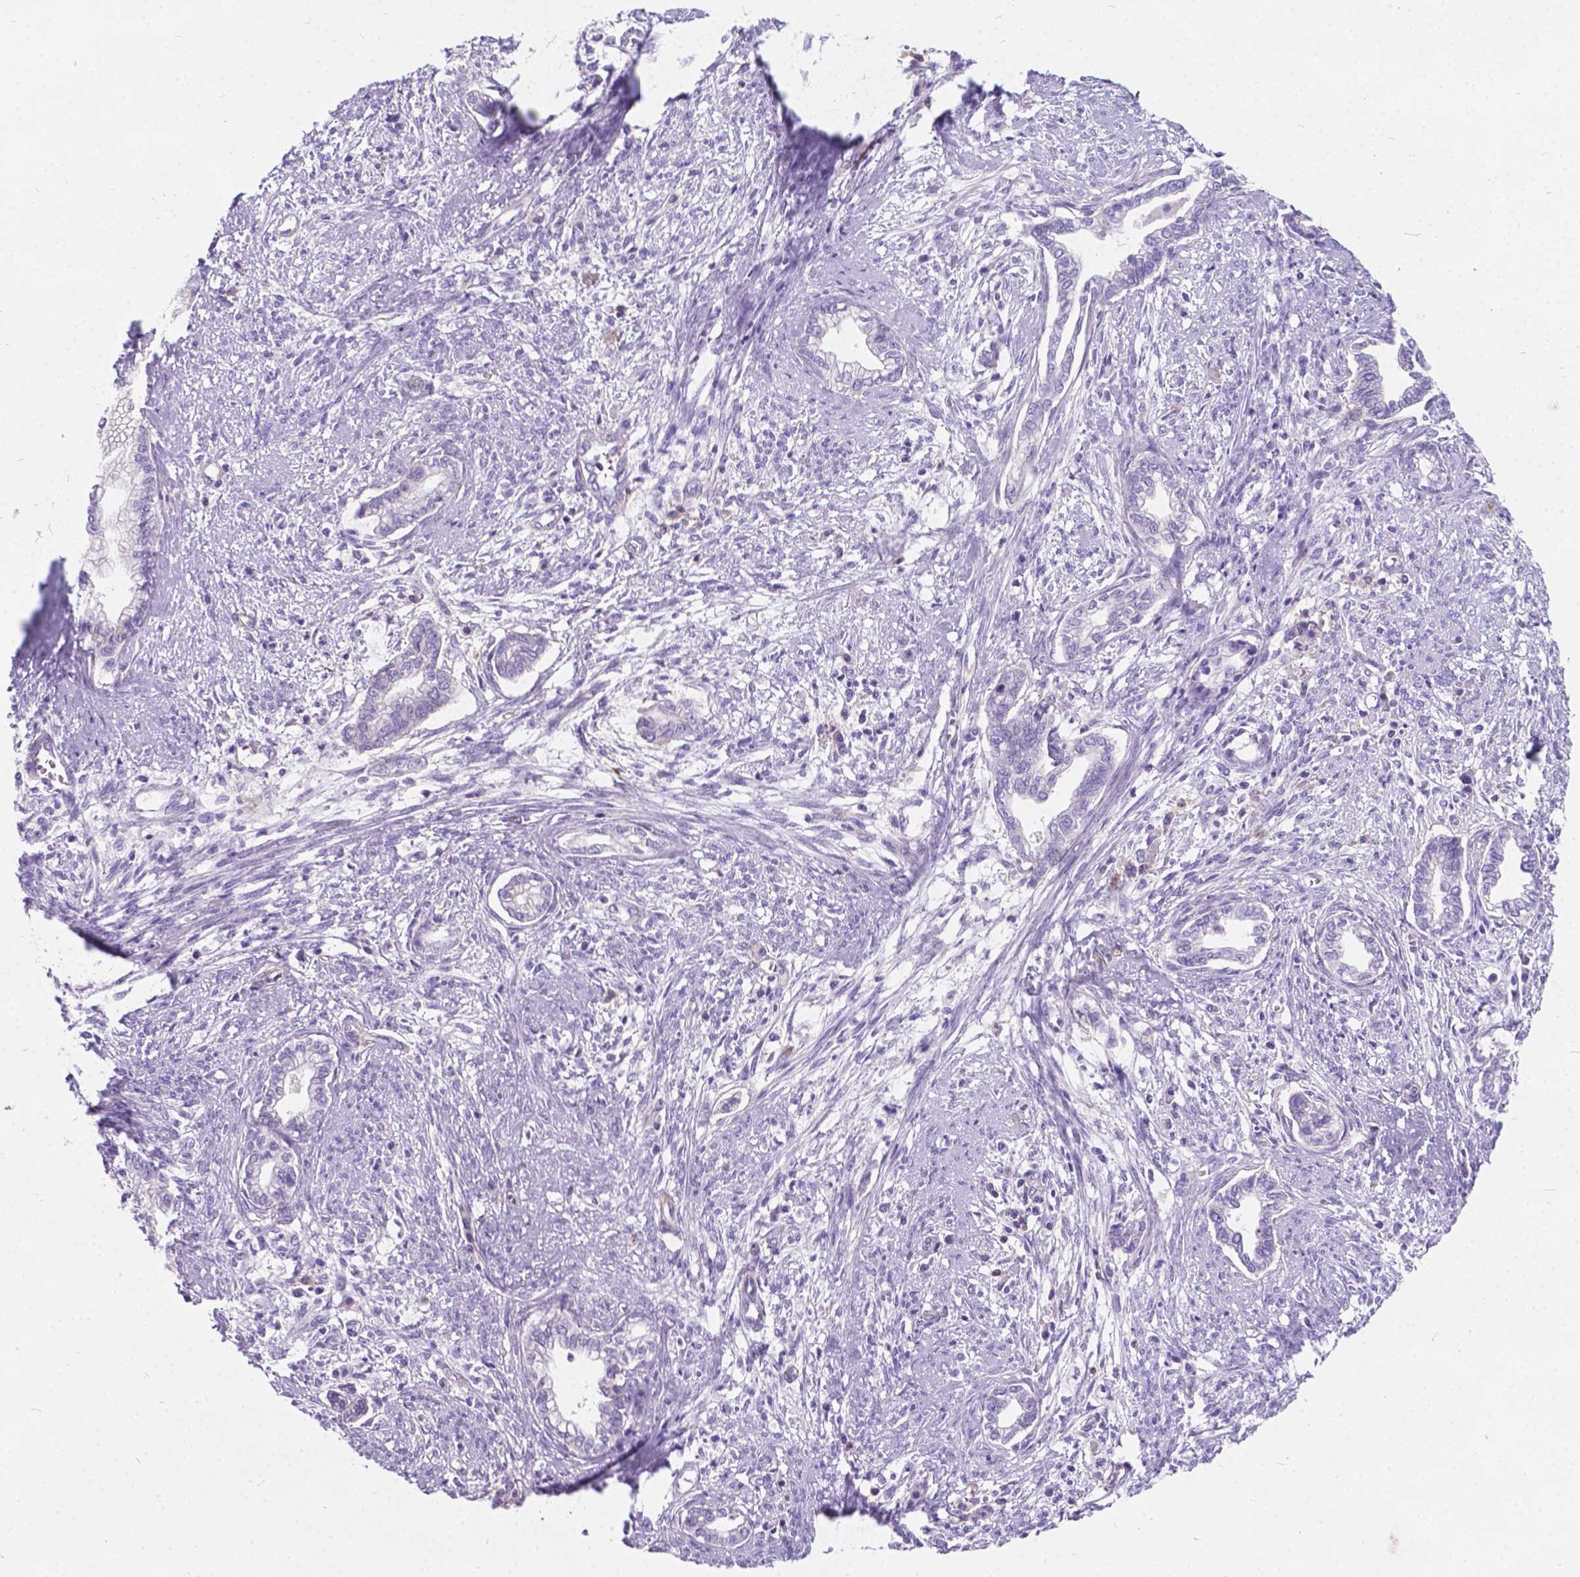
{"staining": {"intensity": "negative", "quantity": "none", "location": "none"}, "tissue": "cervical cancer", "cell_type": "Tumor cells", "image_type": "cancer", "snomed": [{"axis": "morphology", "description": "Adenocarcinoma, NOS"}, {"axis": "topography", "description": "Cervix"}], "caption": "A histopathology image of cervical cancer stained for a protein exhibits no brown staining in tumor cells.", "gene": "KIAA0040", "patient": {"sex": "female", "age": 62}}